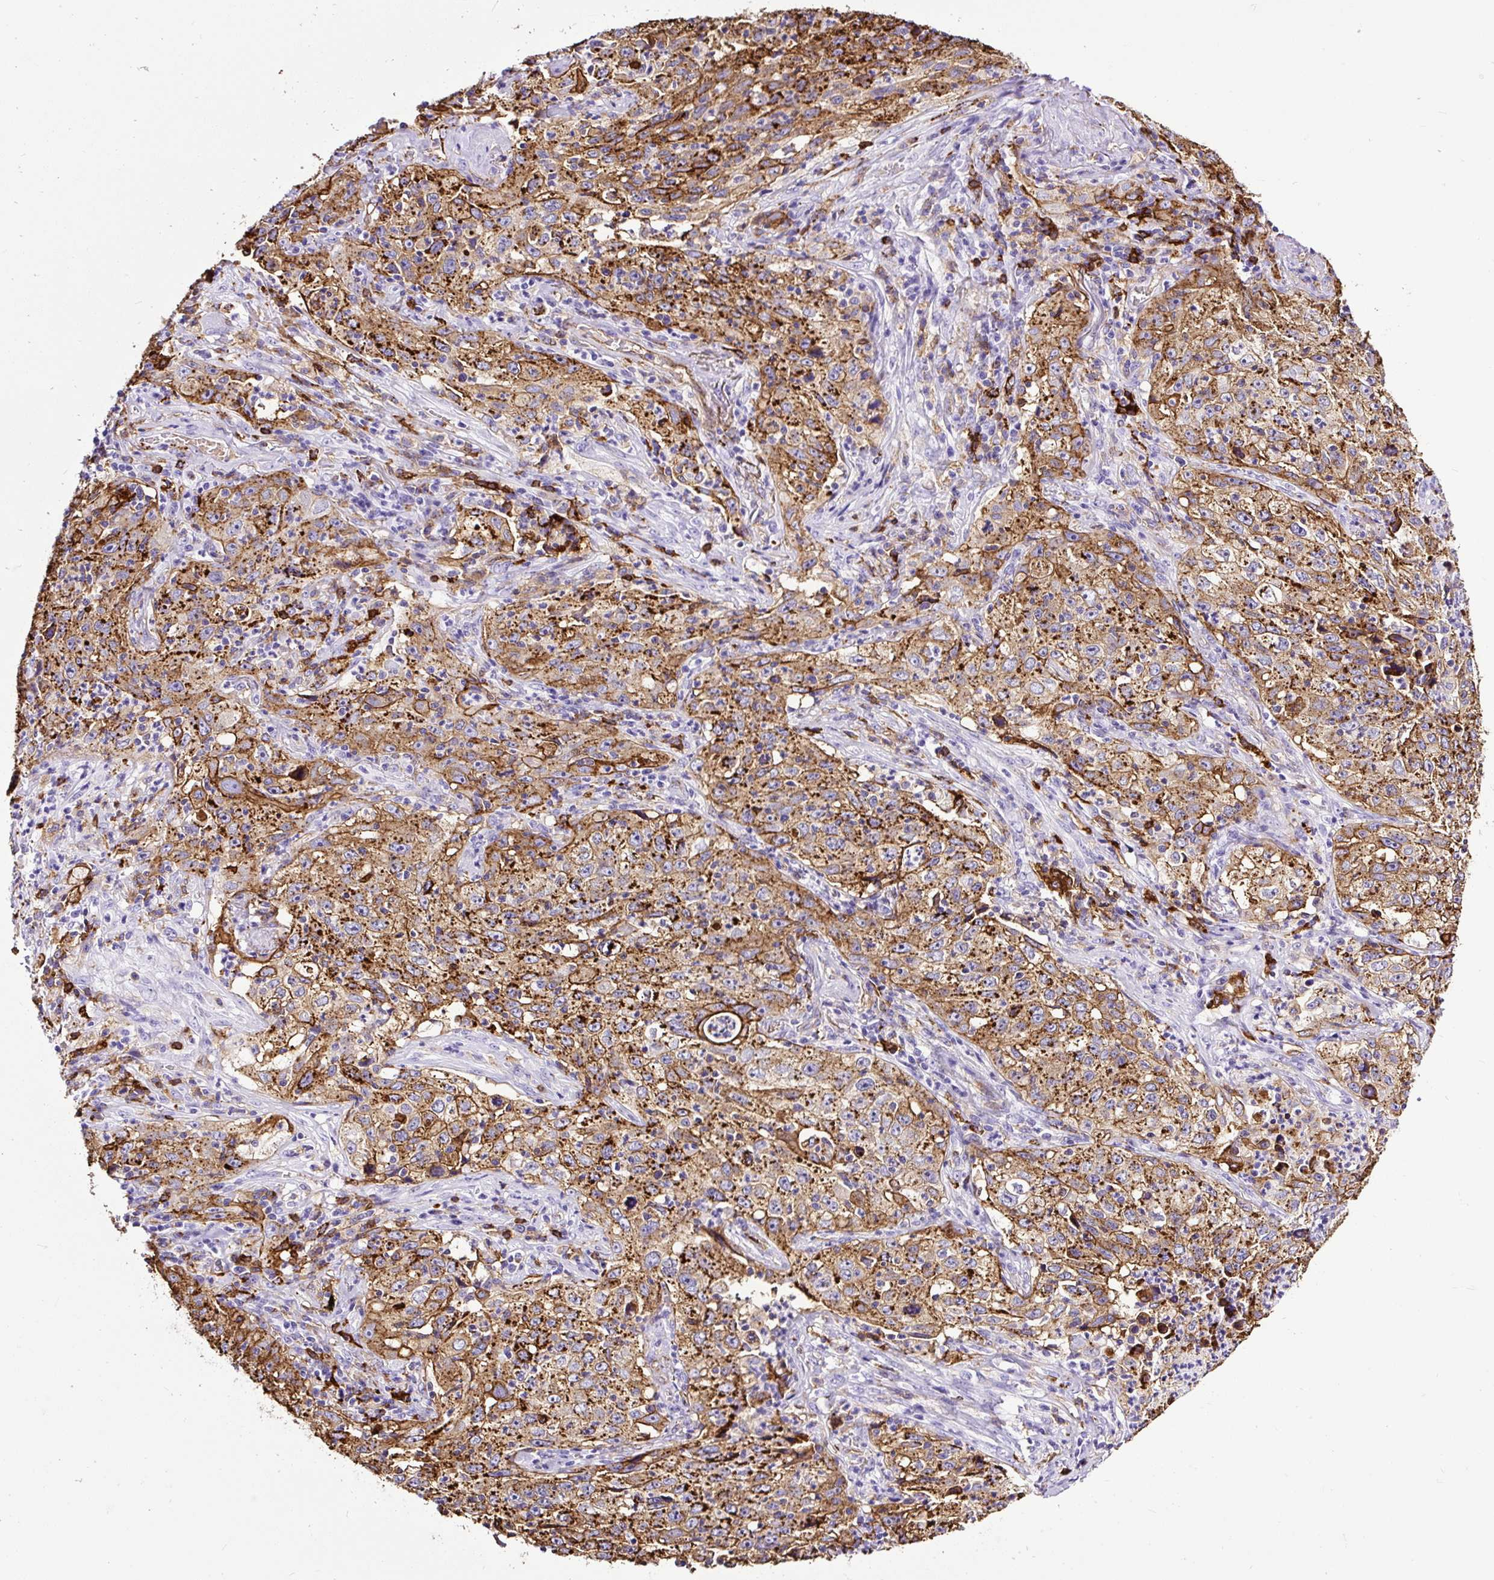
{"staining": {"intensity": "strong", "quantity": ">75%", "location": "cytoplasmic/membranous"}, "tissue": "lung cancer", "cell_type": "Tumor cells", "image_type": "cancer", "snomed": [{"axis": "morphology", "description": "Squamous cell carcinoma, NOS"}, {"axis": "topography", "description": "Lung"}], "caption": "Protein expression analysis of lung squamous cell carcinoma shows strong cytoplasmic/membranous staining in approximately >75% of tumor cells.", "gene": "HLA-DRA", "patient": {"sex": "male", "age": 71}}